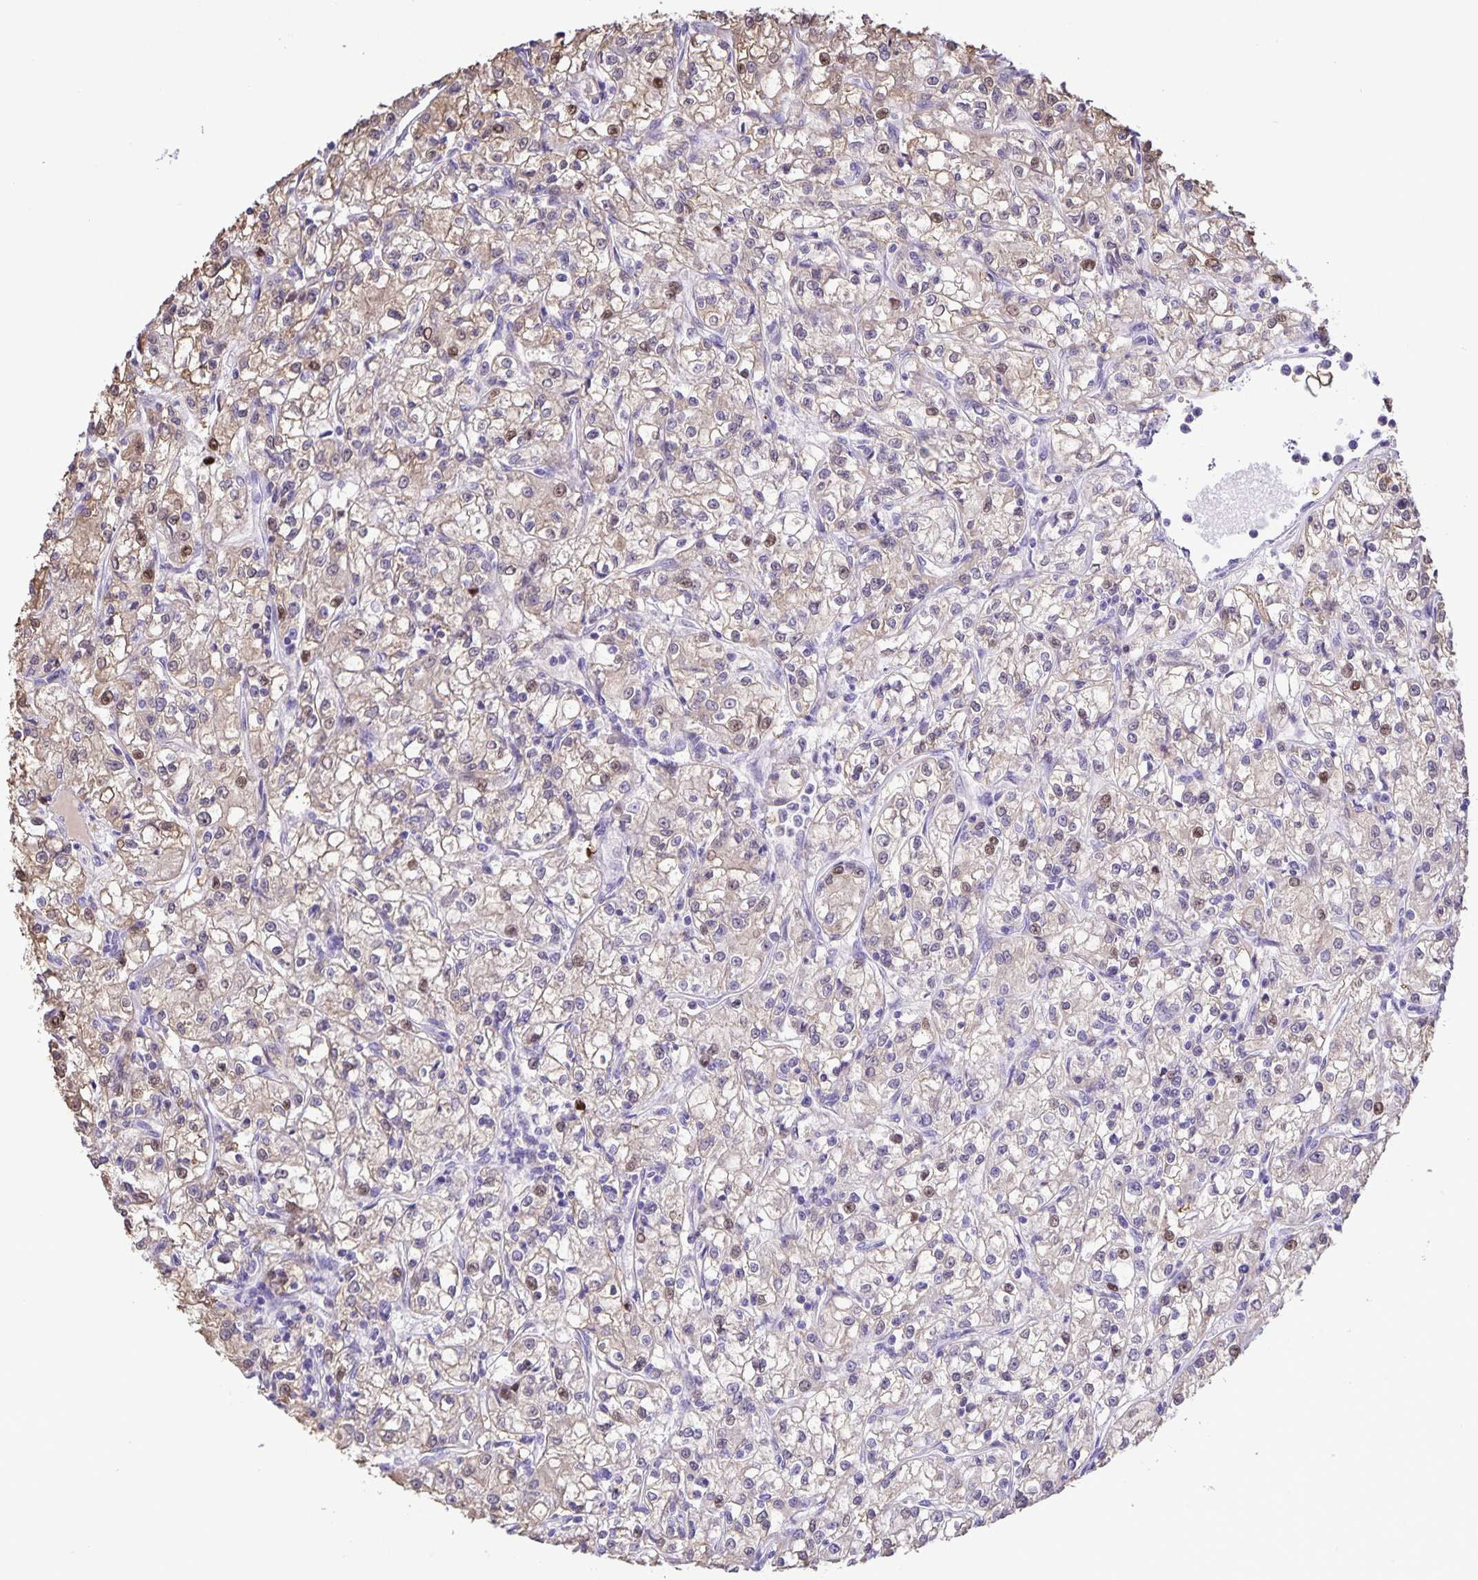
{"staining": {"intensity": "weak", "quantity": "<25%", "location": "cytoplasmic/membranous"}, "tissue": "renal cancer", "cell_type": "Tumor cells", "image_type": "cancer", "snomed": [{"axis": "morphology", "description": "Adenocarcinoma, NOS"}, {"axis": "topography", "description": "Kidney"}], "caption": "A high-resolution photomicrograph shows immunohistochemistry staining of renal cancer, which exhibits no significant expression in tumor cells.", "gene": "ONECUT2", "patient": {"sex": "female", "age": 59}}